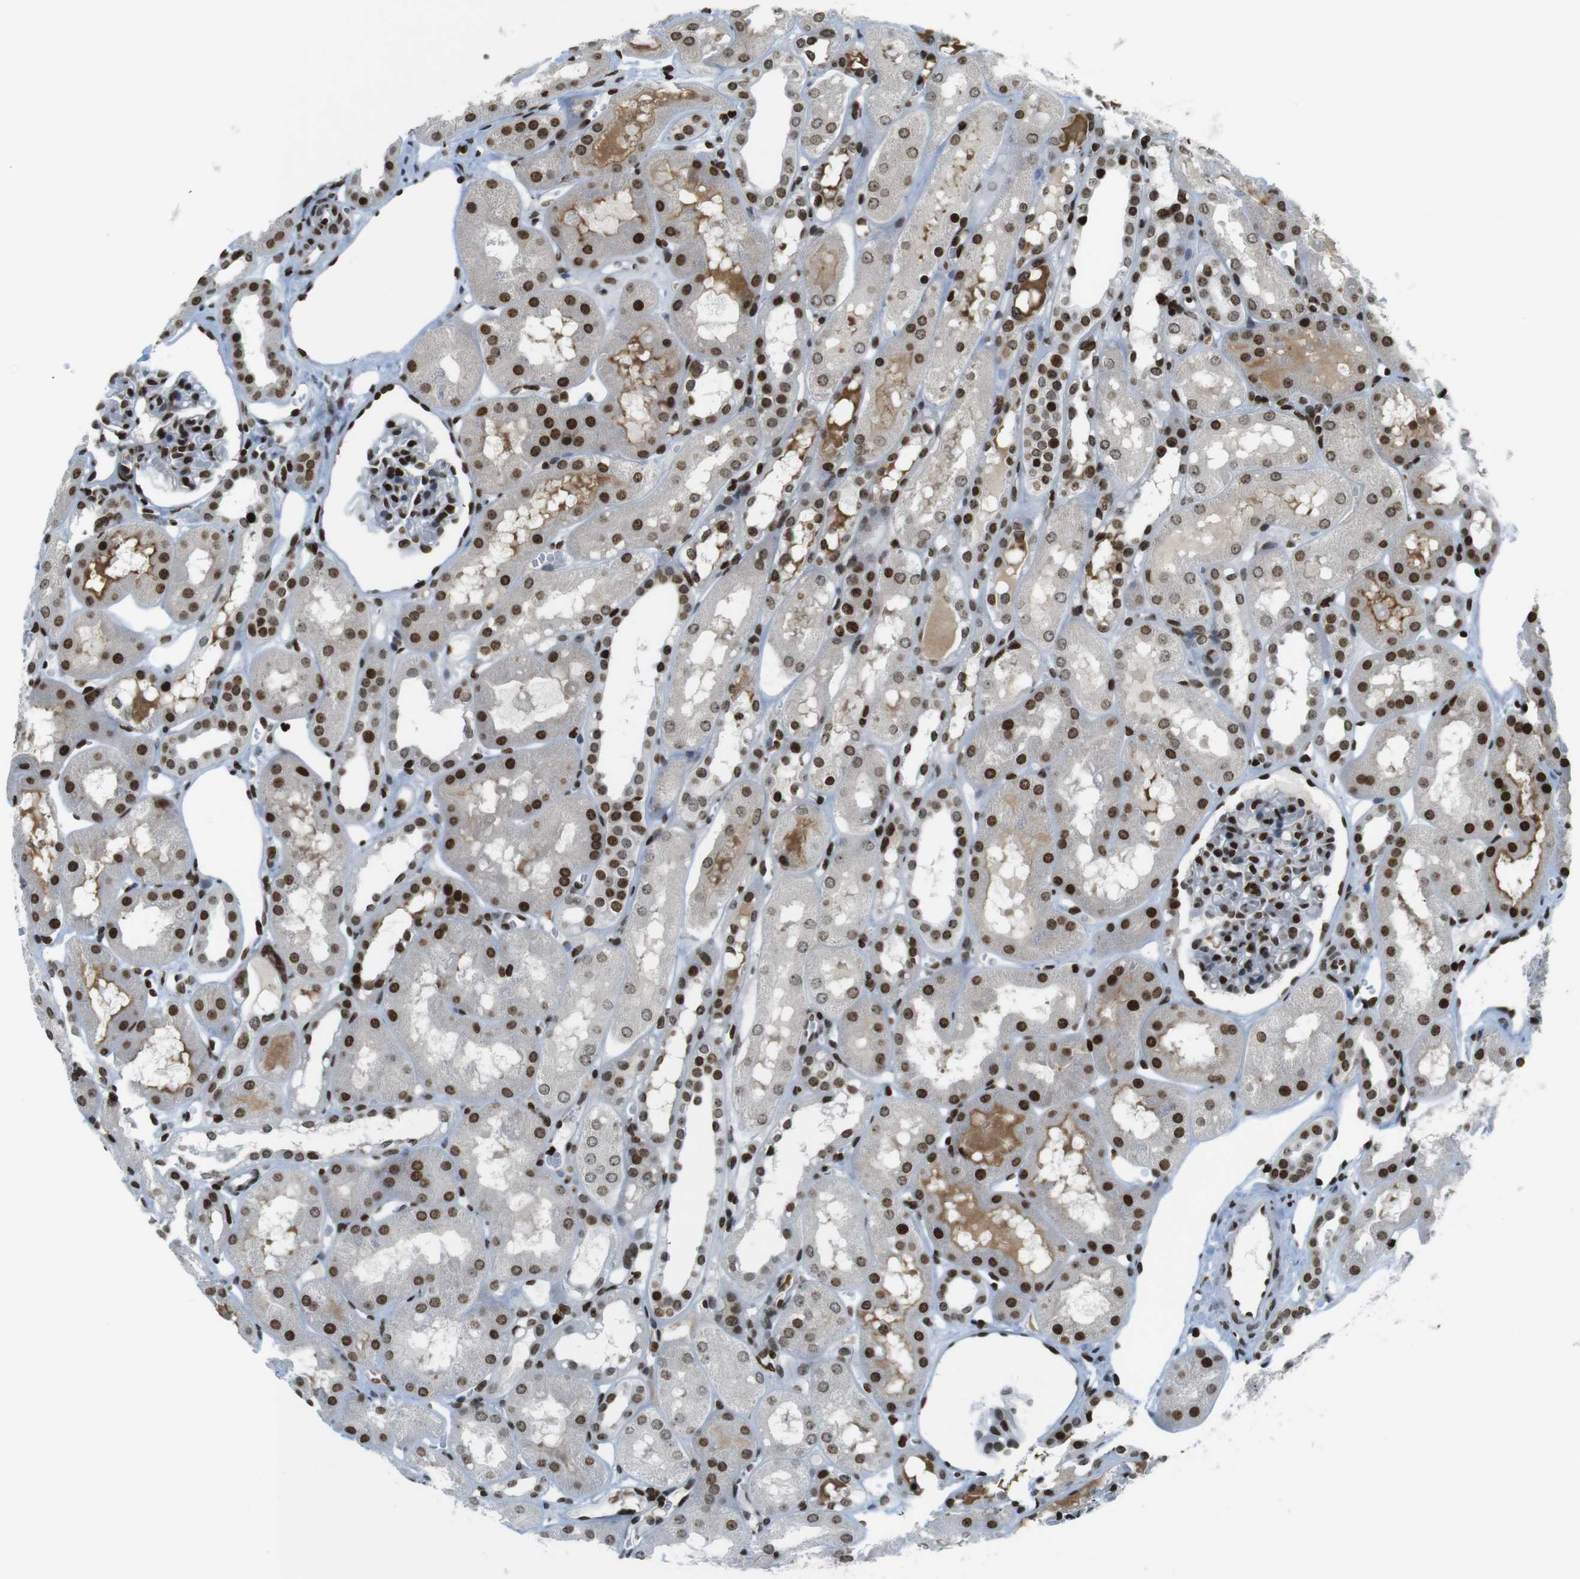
{"staining": {"intensity": "strong", "quantity": ">75%", "location": "nuclear"}, "tissue": "kidney", "cell_type": "Cells in glomeruli", "image_type": "normal", "snomed": [{"axis": "morphology", "description": "Normal tissue, NOS"}, {"axis": "topography", "description": "Kidney"}, {"axis": "topography", "description": "Urinary bladder"}], "caption": "Immunohistochemical staining of unremarkable kidney displays high levels of strong nuclear expression in about >75% of cells in glomeruli.", "gene": "H2AC8", "patient": {"sex": "male", "age": 16}}